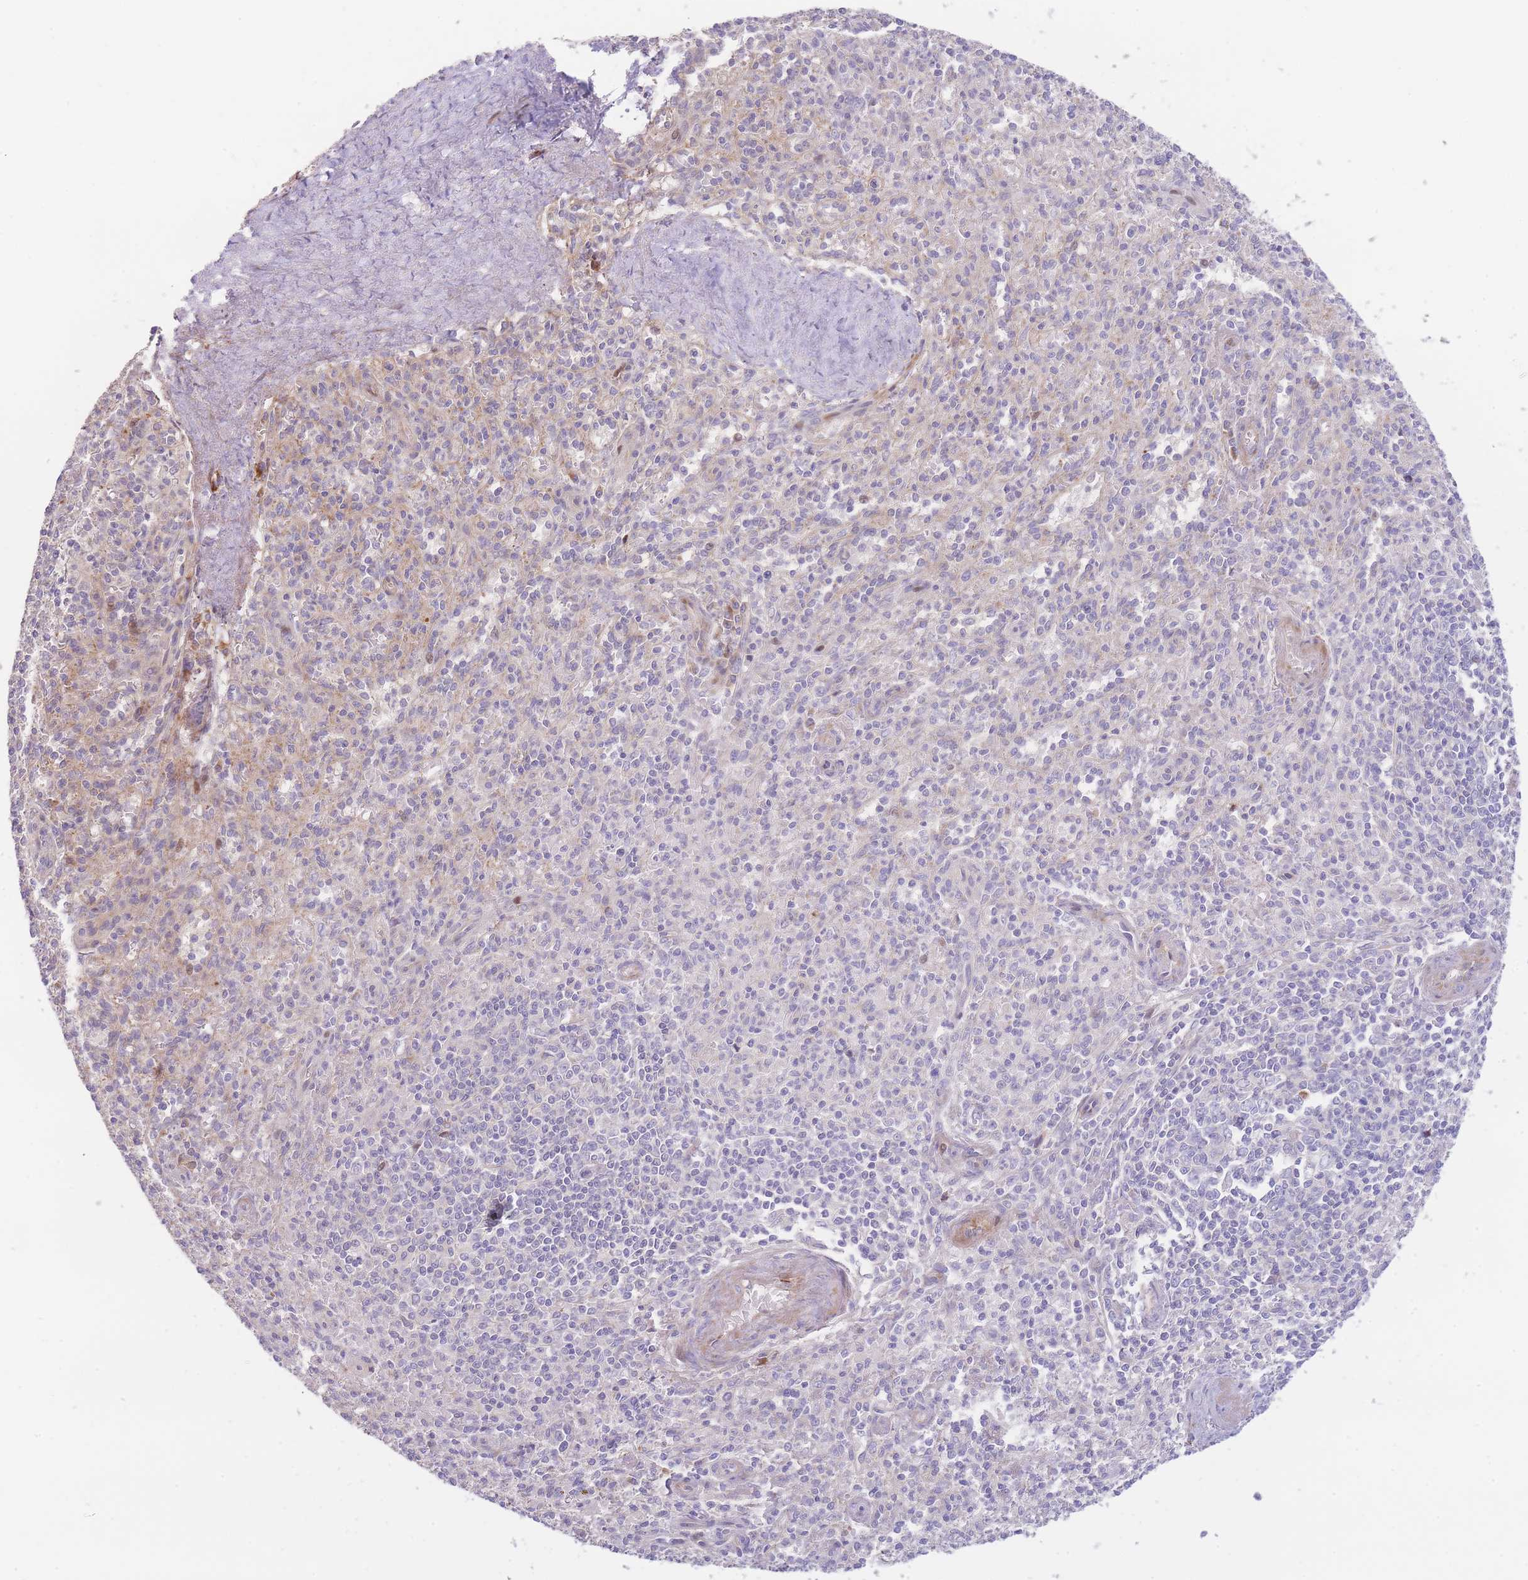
{"staining": {"intensity": "negative", "quantity": "none", "location": "none"}, "tissue": "spleen", "cell_type": "Cells in red pulp", "image_type": "normal", "snomed": [{"axis": "morphology", "description": "Normal tissue, NOS"}, {"axis": "topography", "description": "Spleen"}], "caption": "High magnification brightfield microscopy of unremarkable spleen stained with DAB (3,3'-diaminobenzidine) (brown) and counterstained with hematoxylin (blue): cells in red pulp show no significant expression. Nuclei are stained in blue.", "gene": "ATP5MC2", "patient": {"sex": "female", "age": 70}}